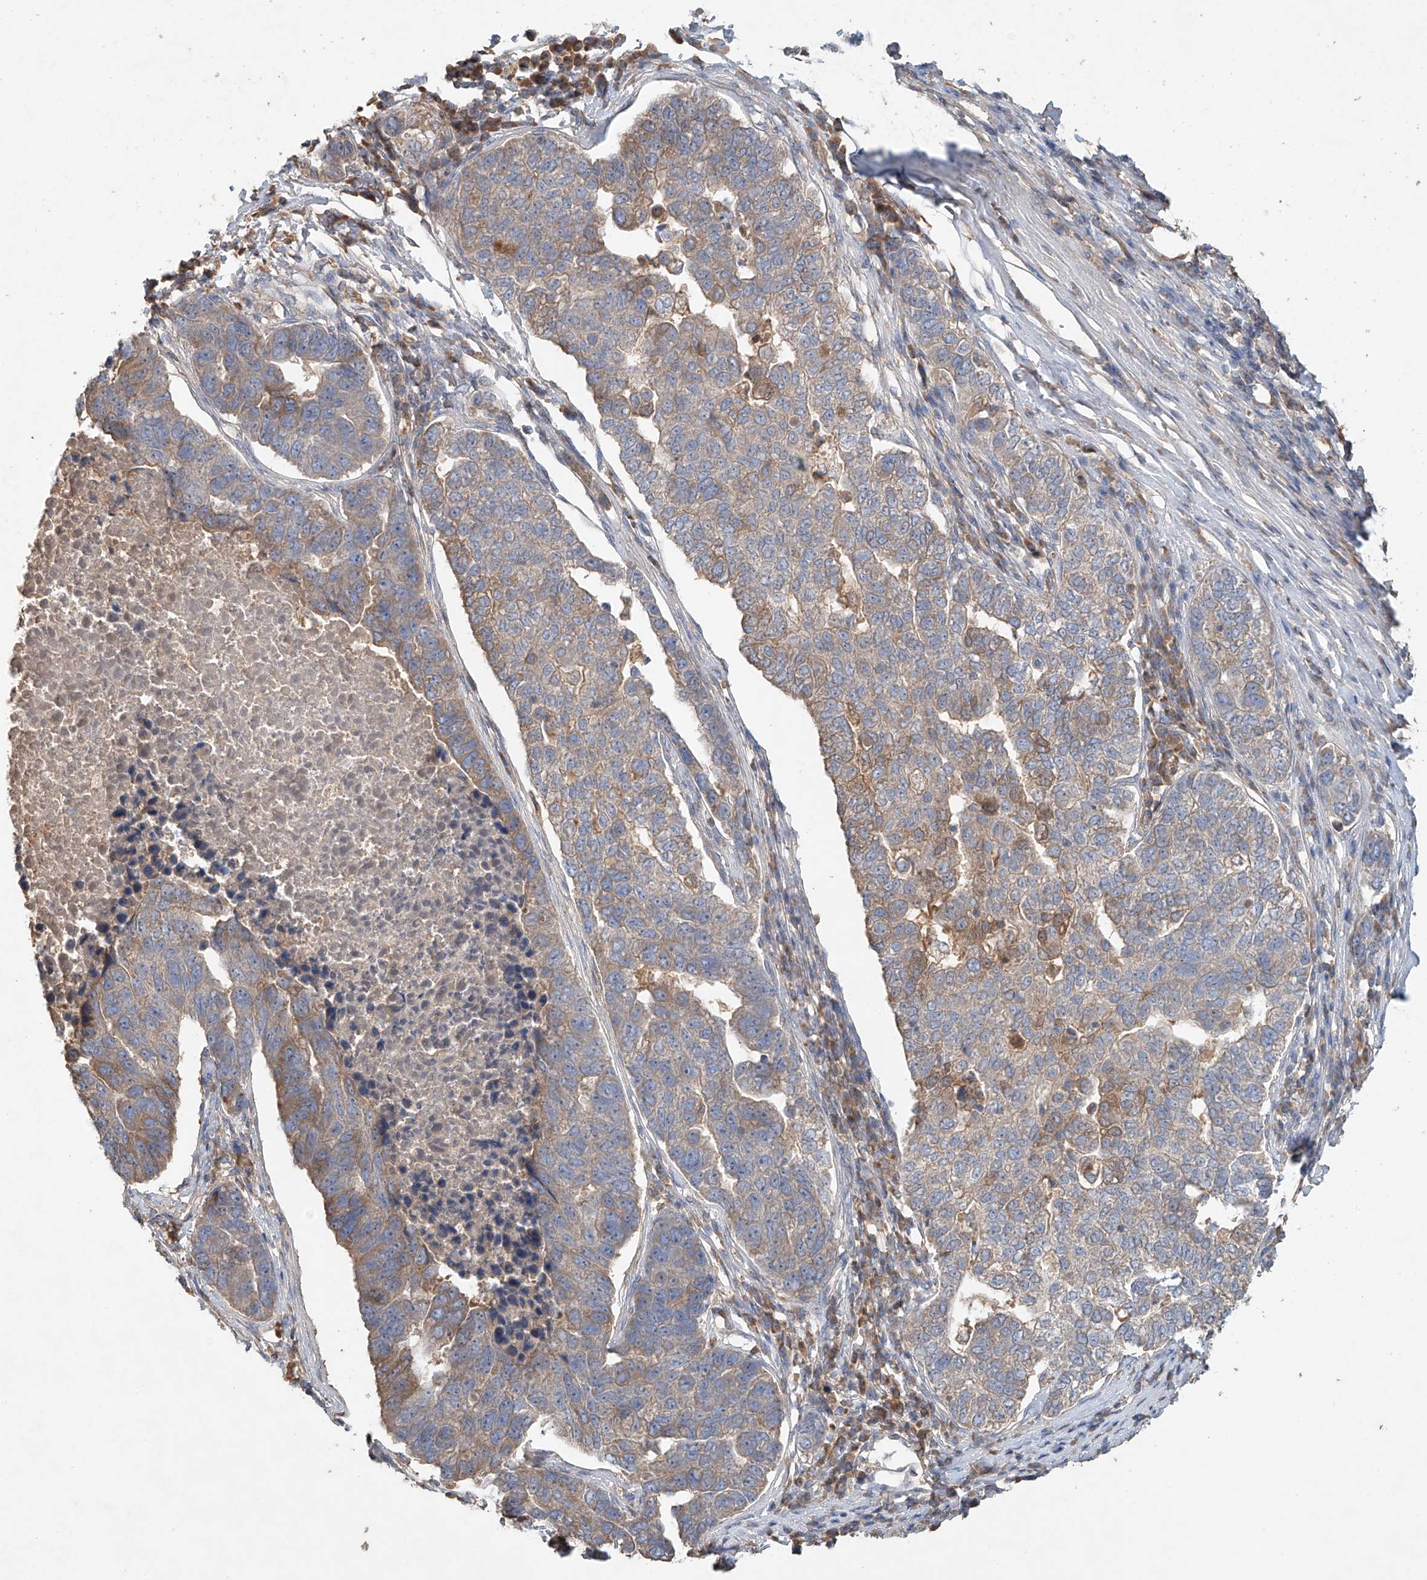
{"staining": {"intensity": "moderate", "quantity": "<25%", "location": "cytoplasmic/membranous"}, "tissue": "pancreatic cancer", "cell_type": "Tumor cells", "image_type": "cancer", "snomed": [{"axis": "morphology", "description": "Adenocarcinoma, NOS"}, {"axis": "topography", "description": "Pancreas"}], "caption": "The image demonstrates immunohistochemical staining of adenocarcinoma (pancreatic). There is moderate cytoplasmic/membranous staining is identified in approximately <25% of tumor cells. Ihc stains the protein of interest in brown and the nuclei are stained blue.", "gene": "GNB1L", "patient": {"sex": "female", "age": 61}}